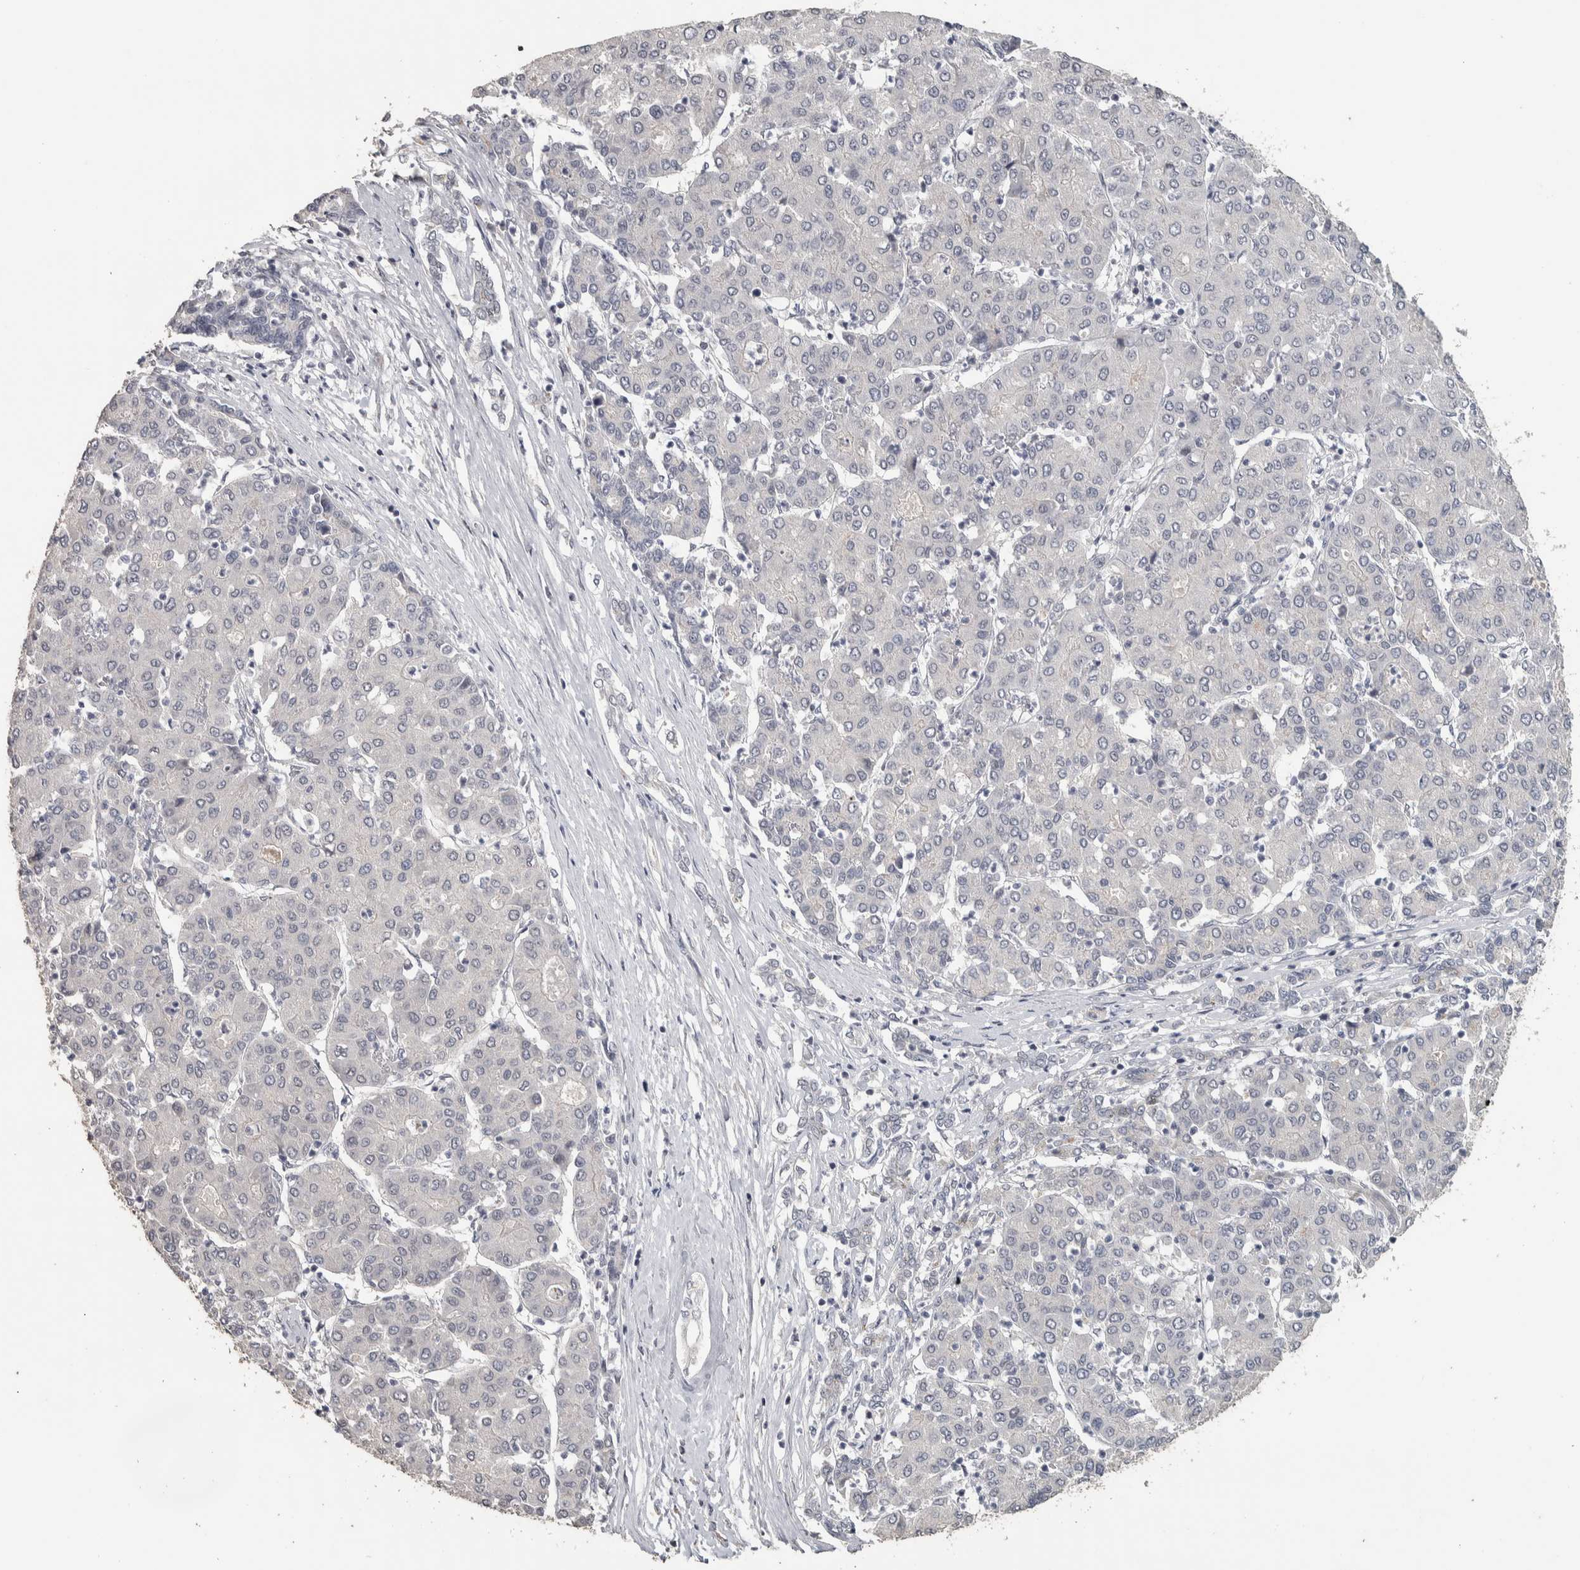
{"staining": {"intensity": "negative", "quantity": "none", "location": "none"}, "tissue": "liver cancer", "cell_type": "Tumor cells", "image_type": "cancer", "snomed": [{"axis": "morphology", "description": "Carcinoma, Hepatocellular, NOS"}, {"axis": "topography", "description": "Liver"}], "caption": "Immunohistochemistry (IHC) photomicrograph of human hepatocellular carcinoma (liver) stained for a protein (brown), which shows no positivity in tumor cells. (Stains: DAB IHC with hematoxylin counter stain, Microscopy: brightfield microscopy at high magnification).", "gene": "NECAB1", "patient": {"sex": "male", "age": 65}}